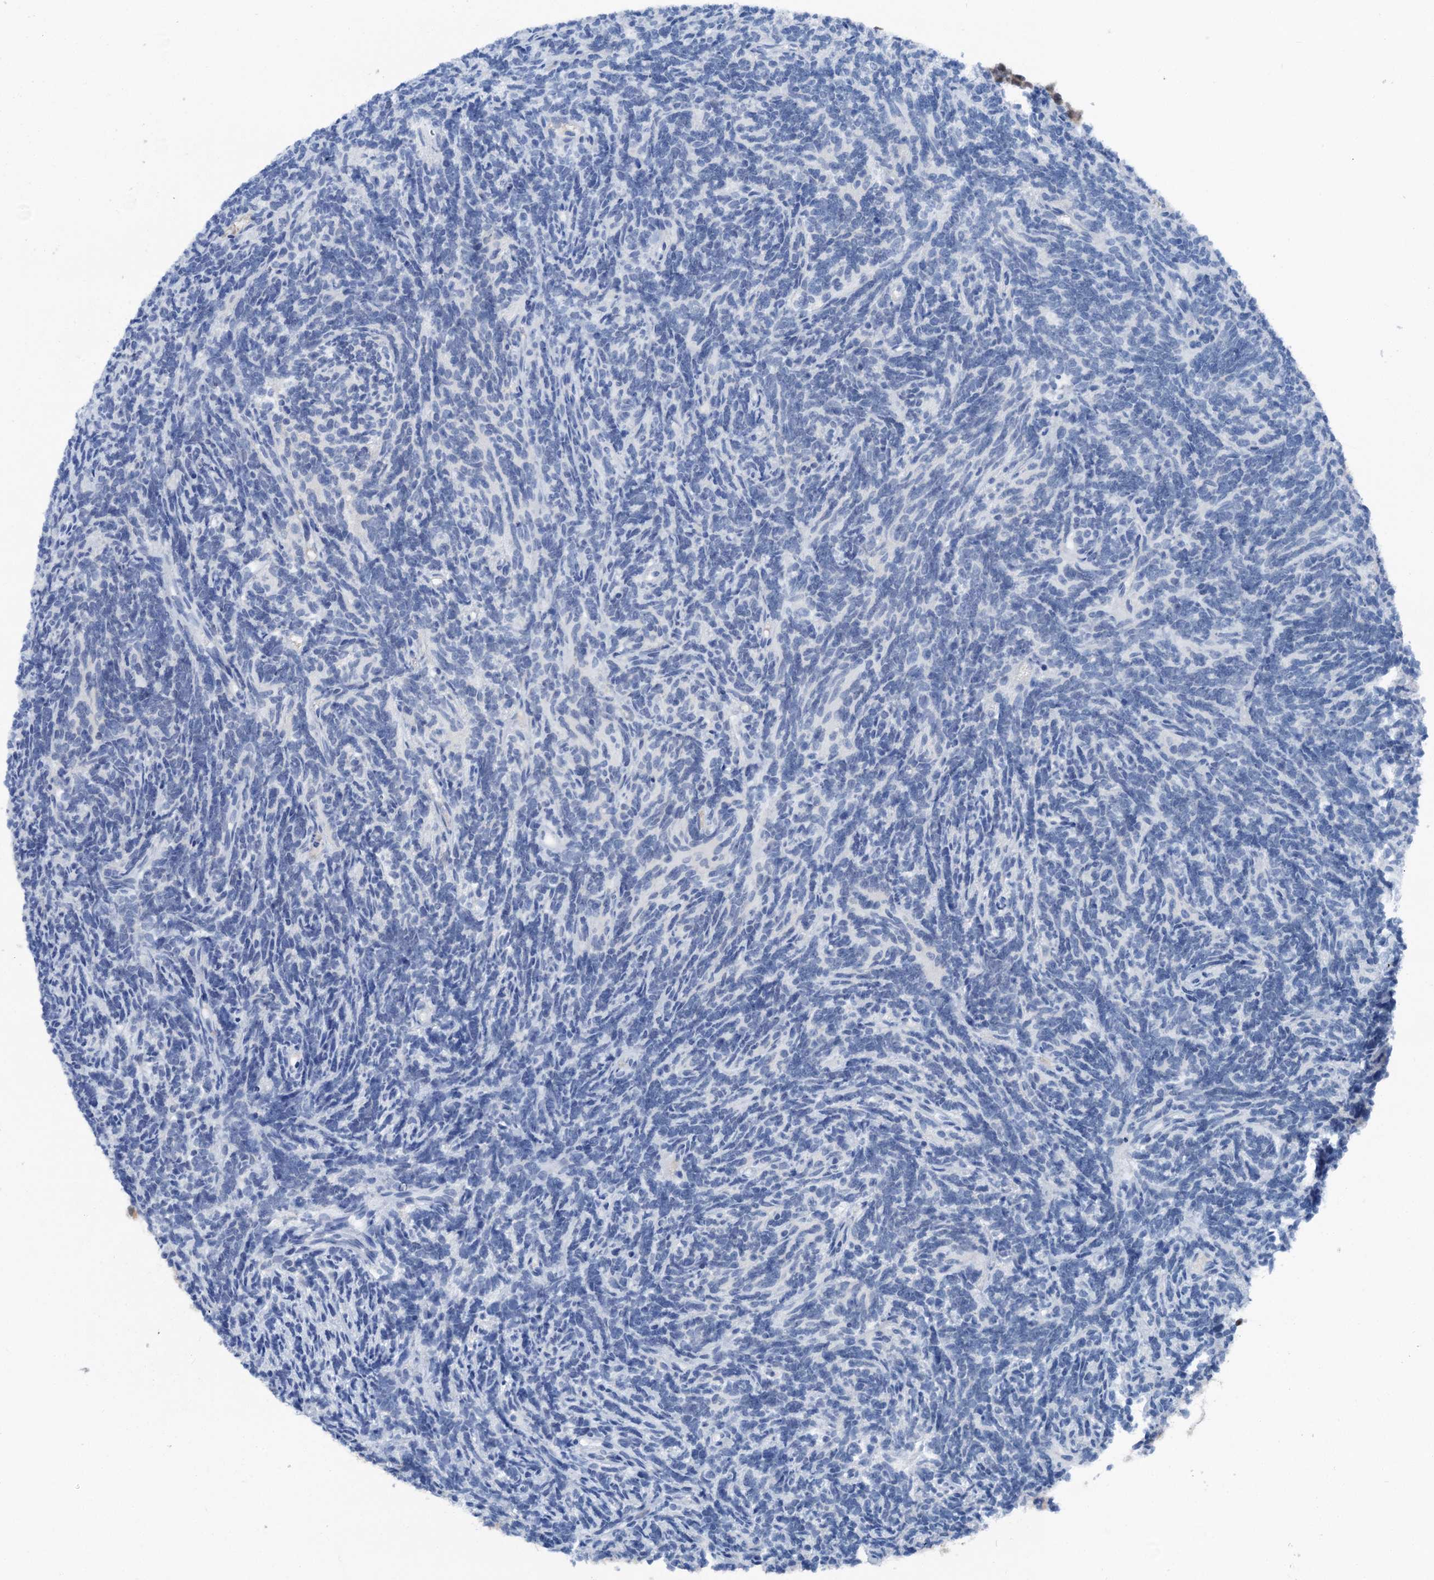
{"staining": {"intensity": "moderate", "quantity": "<25%", "location": "cytoplasmic/membranous"}, "tissue": "glioma", "cell_type": "Tumor cells", "image_type": "cancer", "snomed": [{"axis": "morphology", "description": "Glioma, malignant, Low grade"}, {"axis": "topography", "description": "Brain"}], "caption": "The photomicrograph demonstrates staining of malignant glioma (low-grade), revealing moderate cytoplasmic/membranous protein positivity (brown color) within tumor cells.", "gene": "PSMD13", "patient": {"sex": "female", "age": 1}}